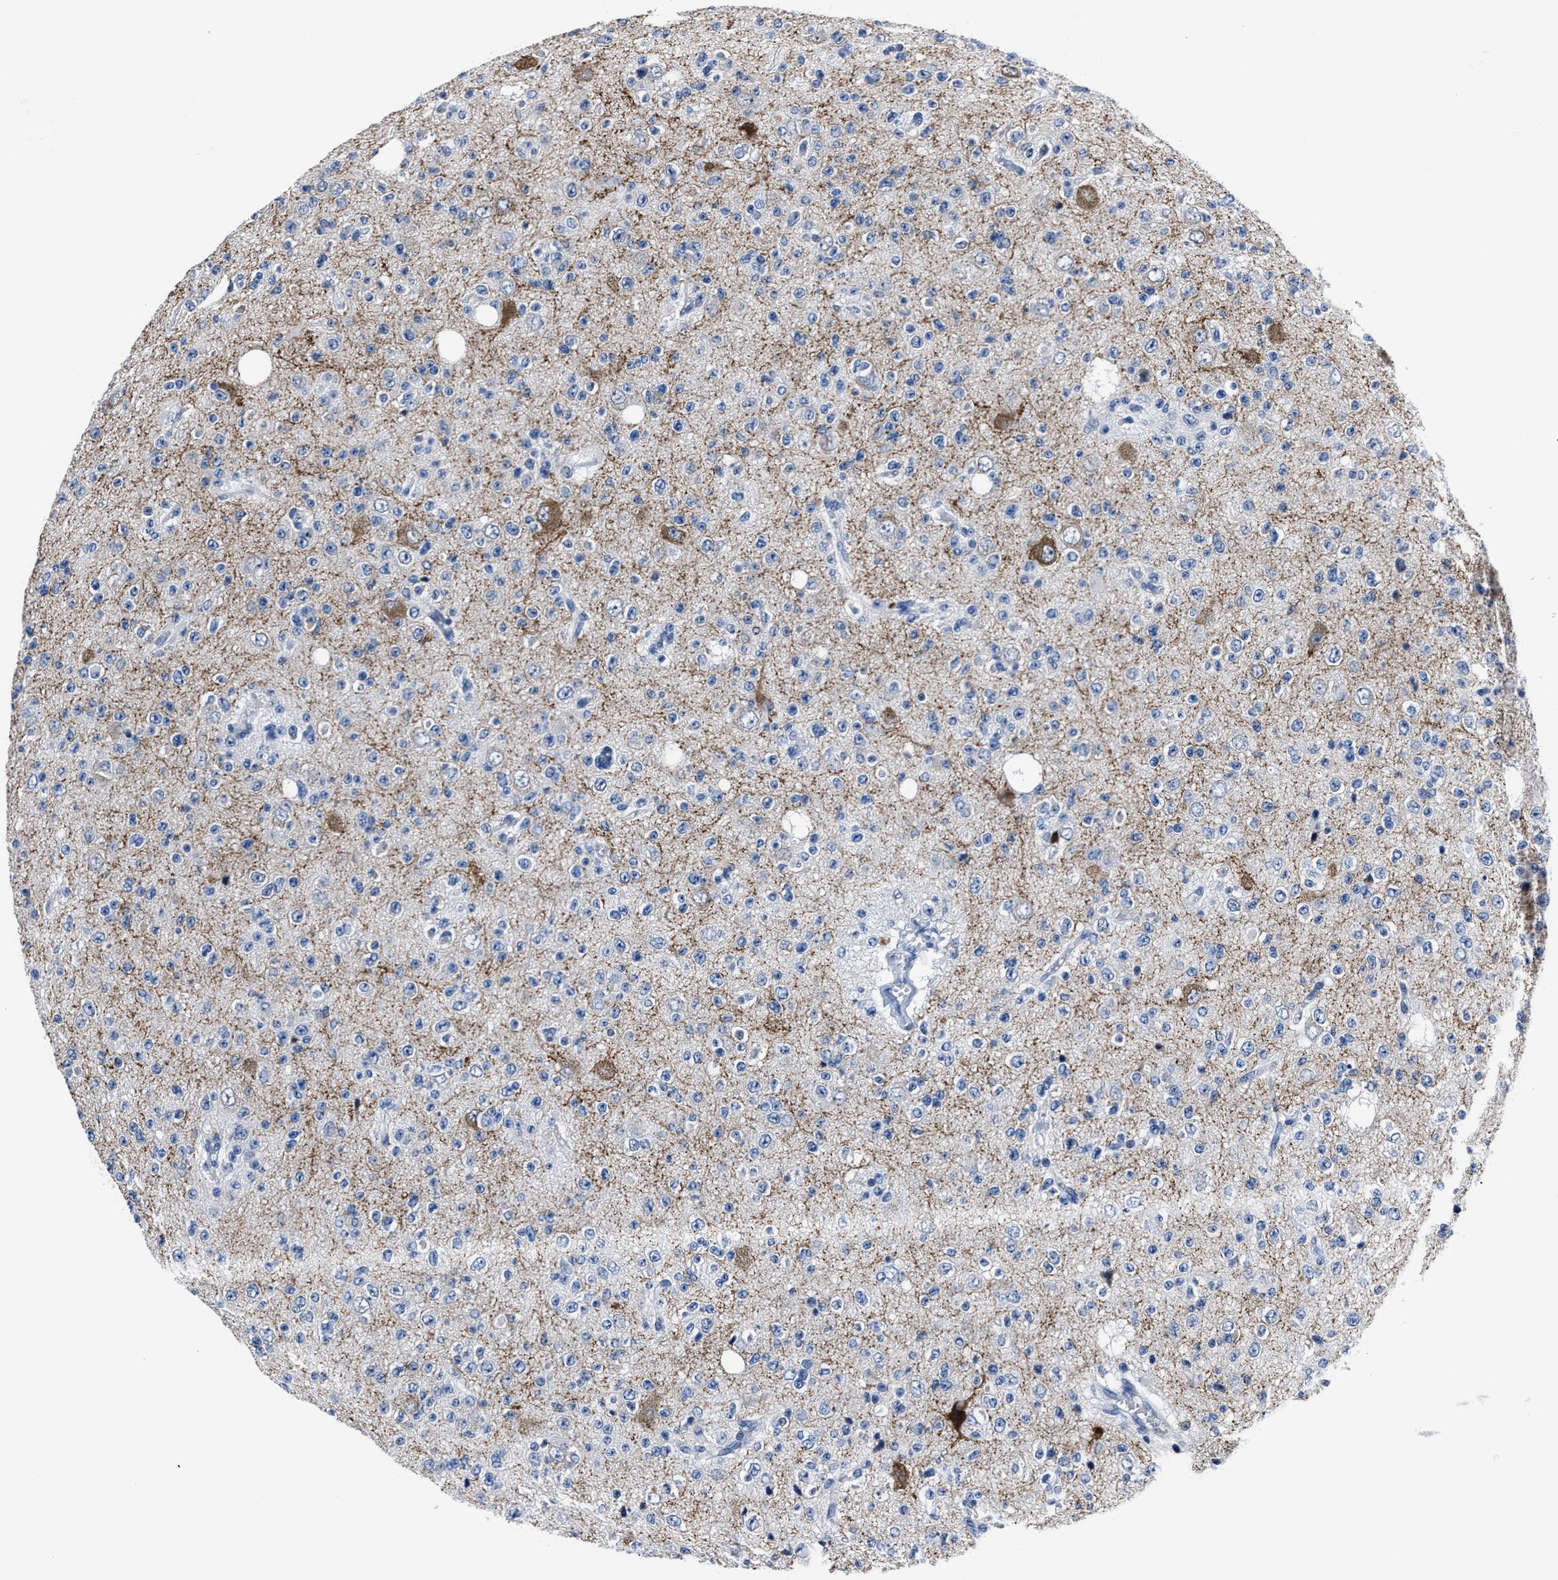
{"staining": {"intensity": "negative", "quantity": "none", "location": "none"}, "tissue": "glioma", "cell_type": "Tumor cells", "image_type": "cancer", "snomed": [{"axis": "morphology", "description": "Glioma, malignant, High grade"}, {"axis": "topography", "description": "pancreas cauda"}], "caption": "The micrograph reveals no significant staining in tumor cells of glioma. (DAB (3,3'-diaminobenzidine) IHC, high magnification).", "gene": "LRWD1", "patient": {"sex": "male", "age": 60}}